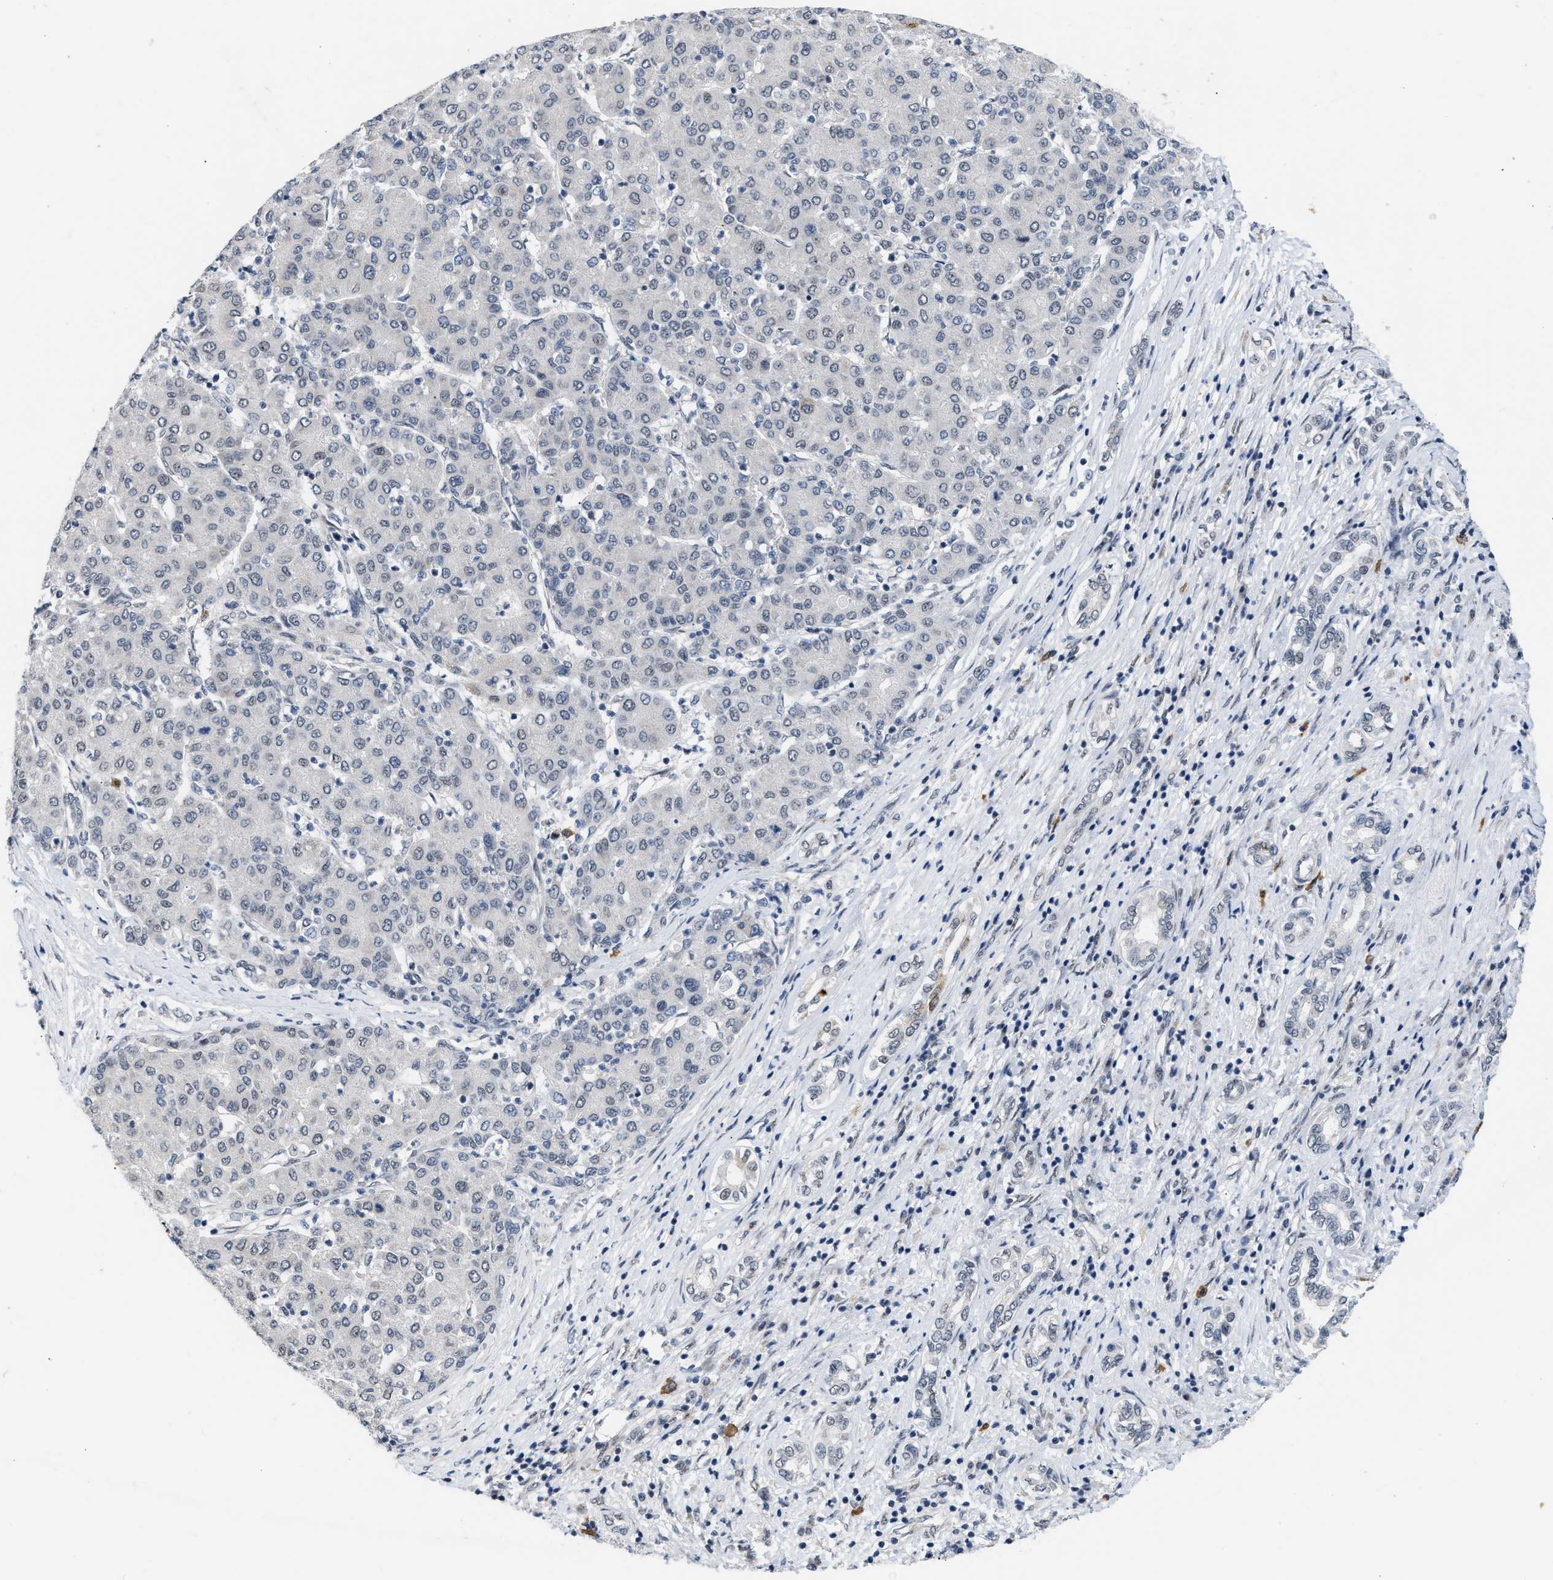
{"staining": {"intensity": "negative", "quantity": "none", "location": "none"}, "tissue": "liver cancer", "cell_type": "Tumor cells", "image_type": "cancer", "snomed": [{"axis": "morphology", "description": "Carcinoma, Hepatocellular, NOS"}, {"axis": "topography", "description": "Liver"}], "caption": "A high-resolution histopathology image shows IHC staining of liver cancer, which demonstrates no significant expression in tumor cells.", "gene": "TXNRD3", "patient": {"sex": "male", "age": 65}}